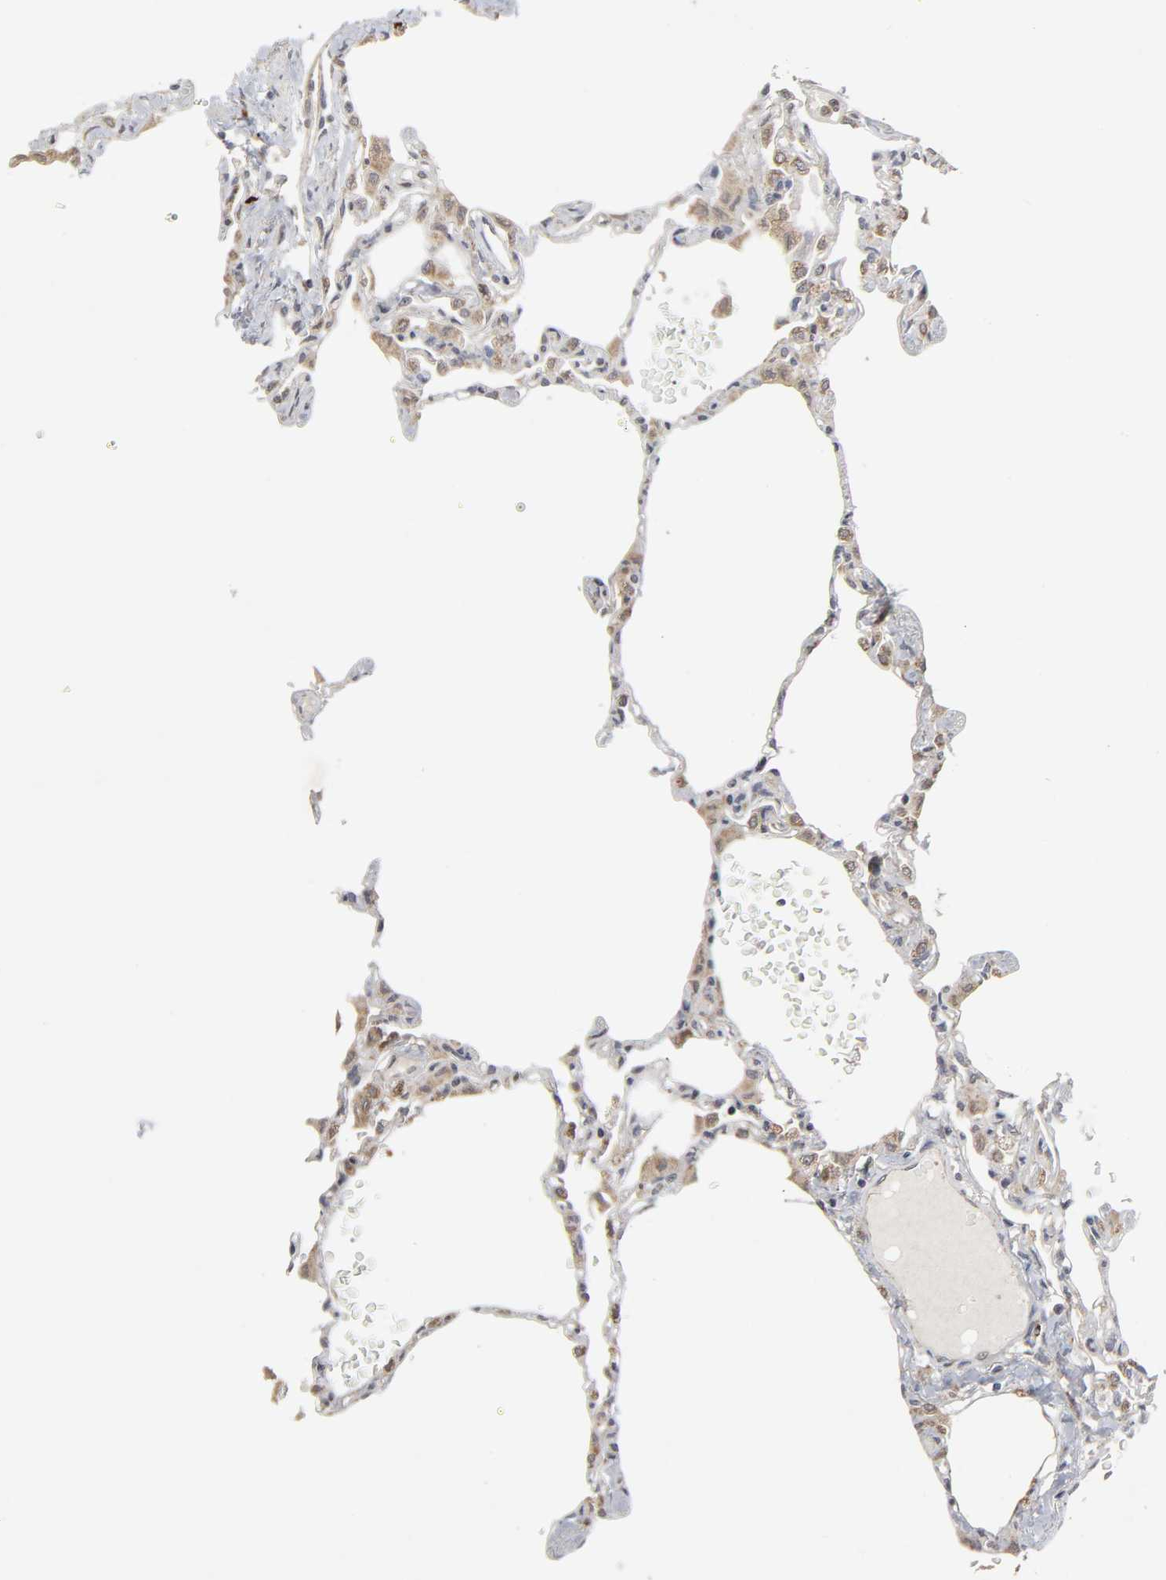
{"staining": {"intensity": "moderate", "quantity": "25%-75%", "location": "cytoplasmic/membranous"}, "tissue": "lung", "cell_type": "Alveolar cells", "image_type": "normal", "snomed": [{"axis": "morphology", "description": "Normal tissue, NOS"}, {"axis": "topography", "description": "Lung"}], "caption": "Protein staining of benign lung shows moderate cytoplasmic/membranous staining in approximately 25%-75% of alveolar cells.", "gene": "SLC30A9", "patient": {"sex": "female", "age": 49}}